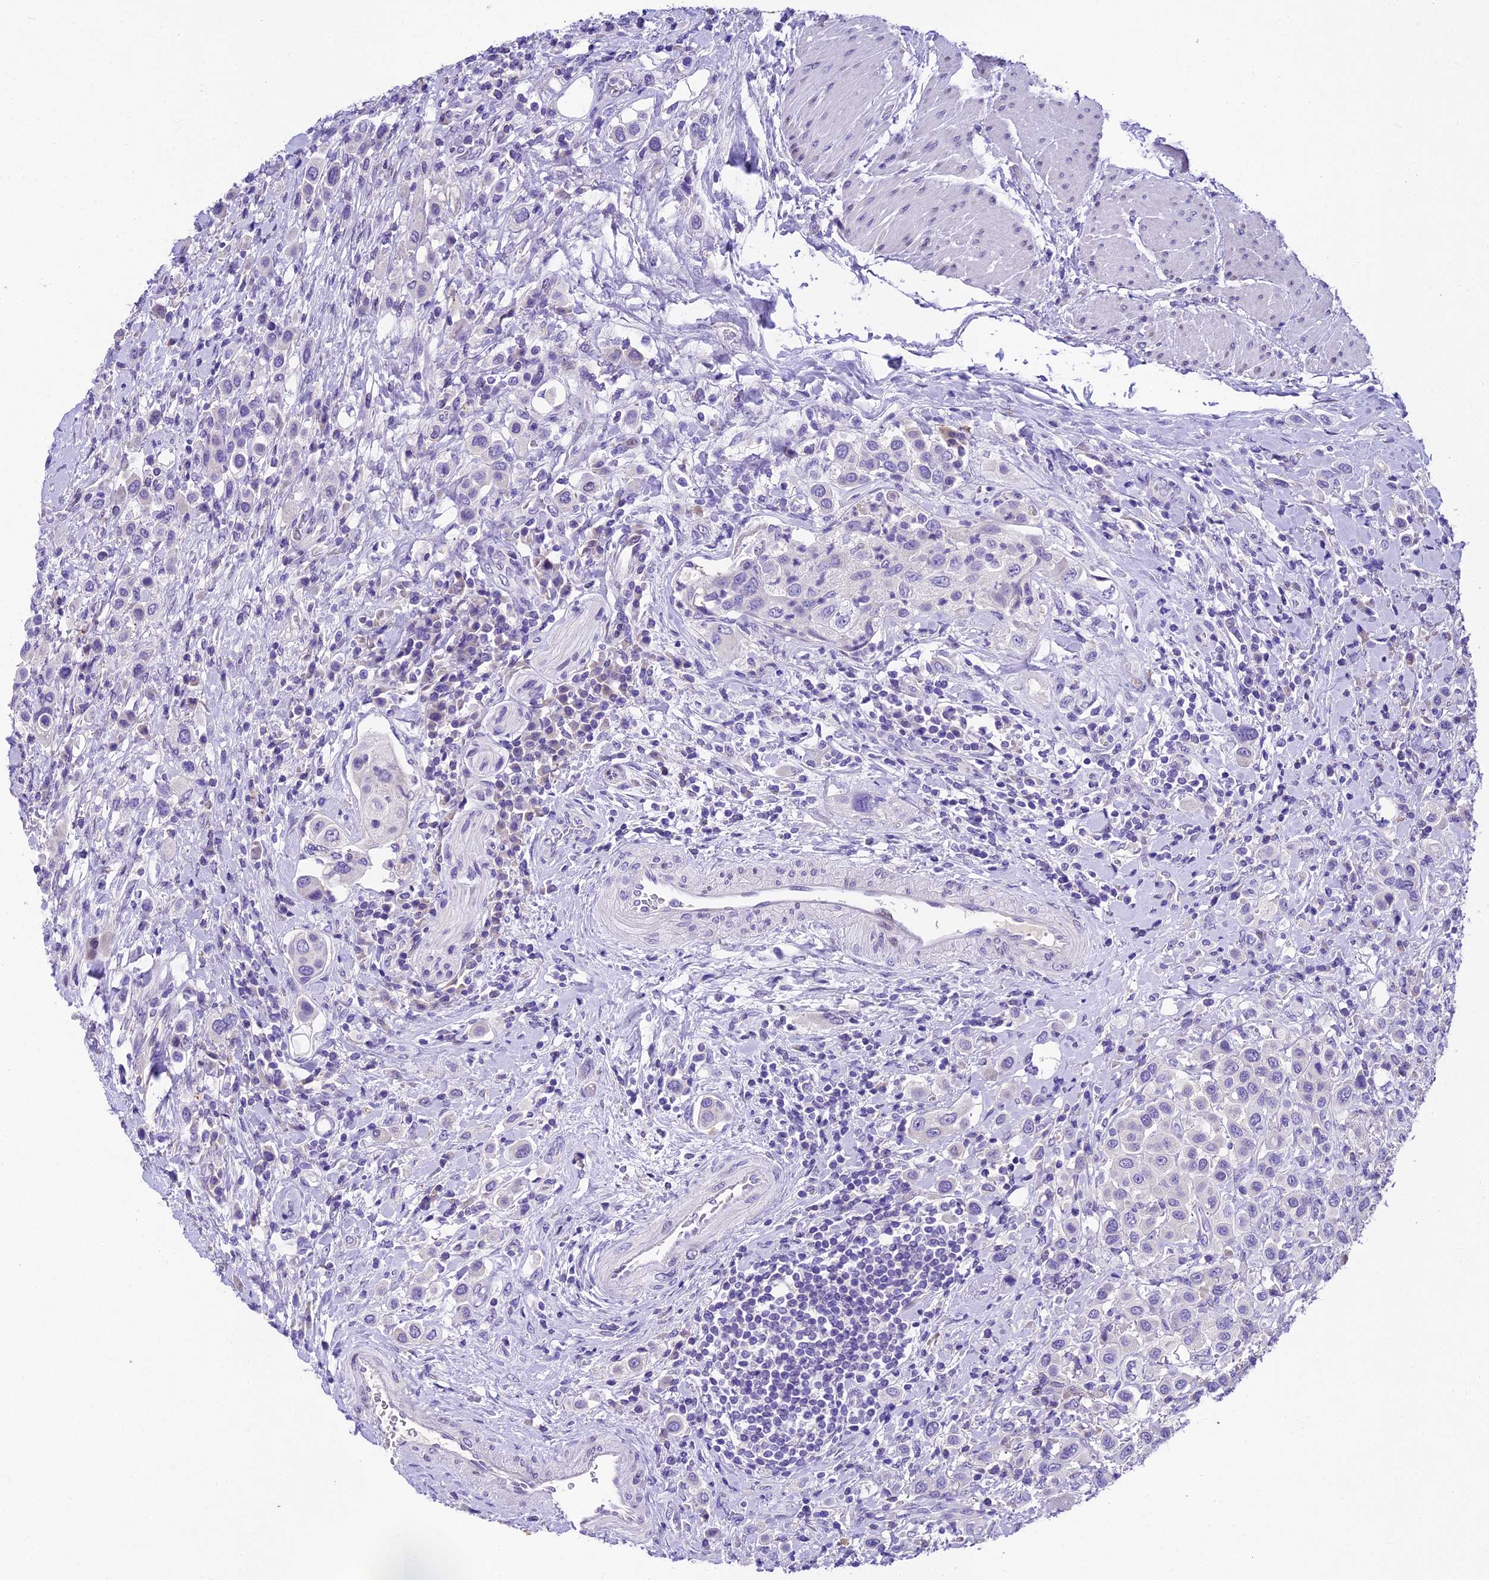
{"staining": {"intensity": "negative", "quantity": "none", "location": "none"}, "tissue": "urothelial cancer", "cell_type": "Tumor cells", "image_type": "cancer", "snomed": [{"axis": "morphology", "description": "Urothelial carcinoma, High grade"}, {"axis": "topography", "description": "Urinary bladder"}], "caption": "Tumor cells are negative for protein expression in human urothelial cancer. Nuclei are stained in blue.", "gene": "IFT140", "patient": {"sex": "male", "age": 50}}